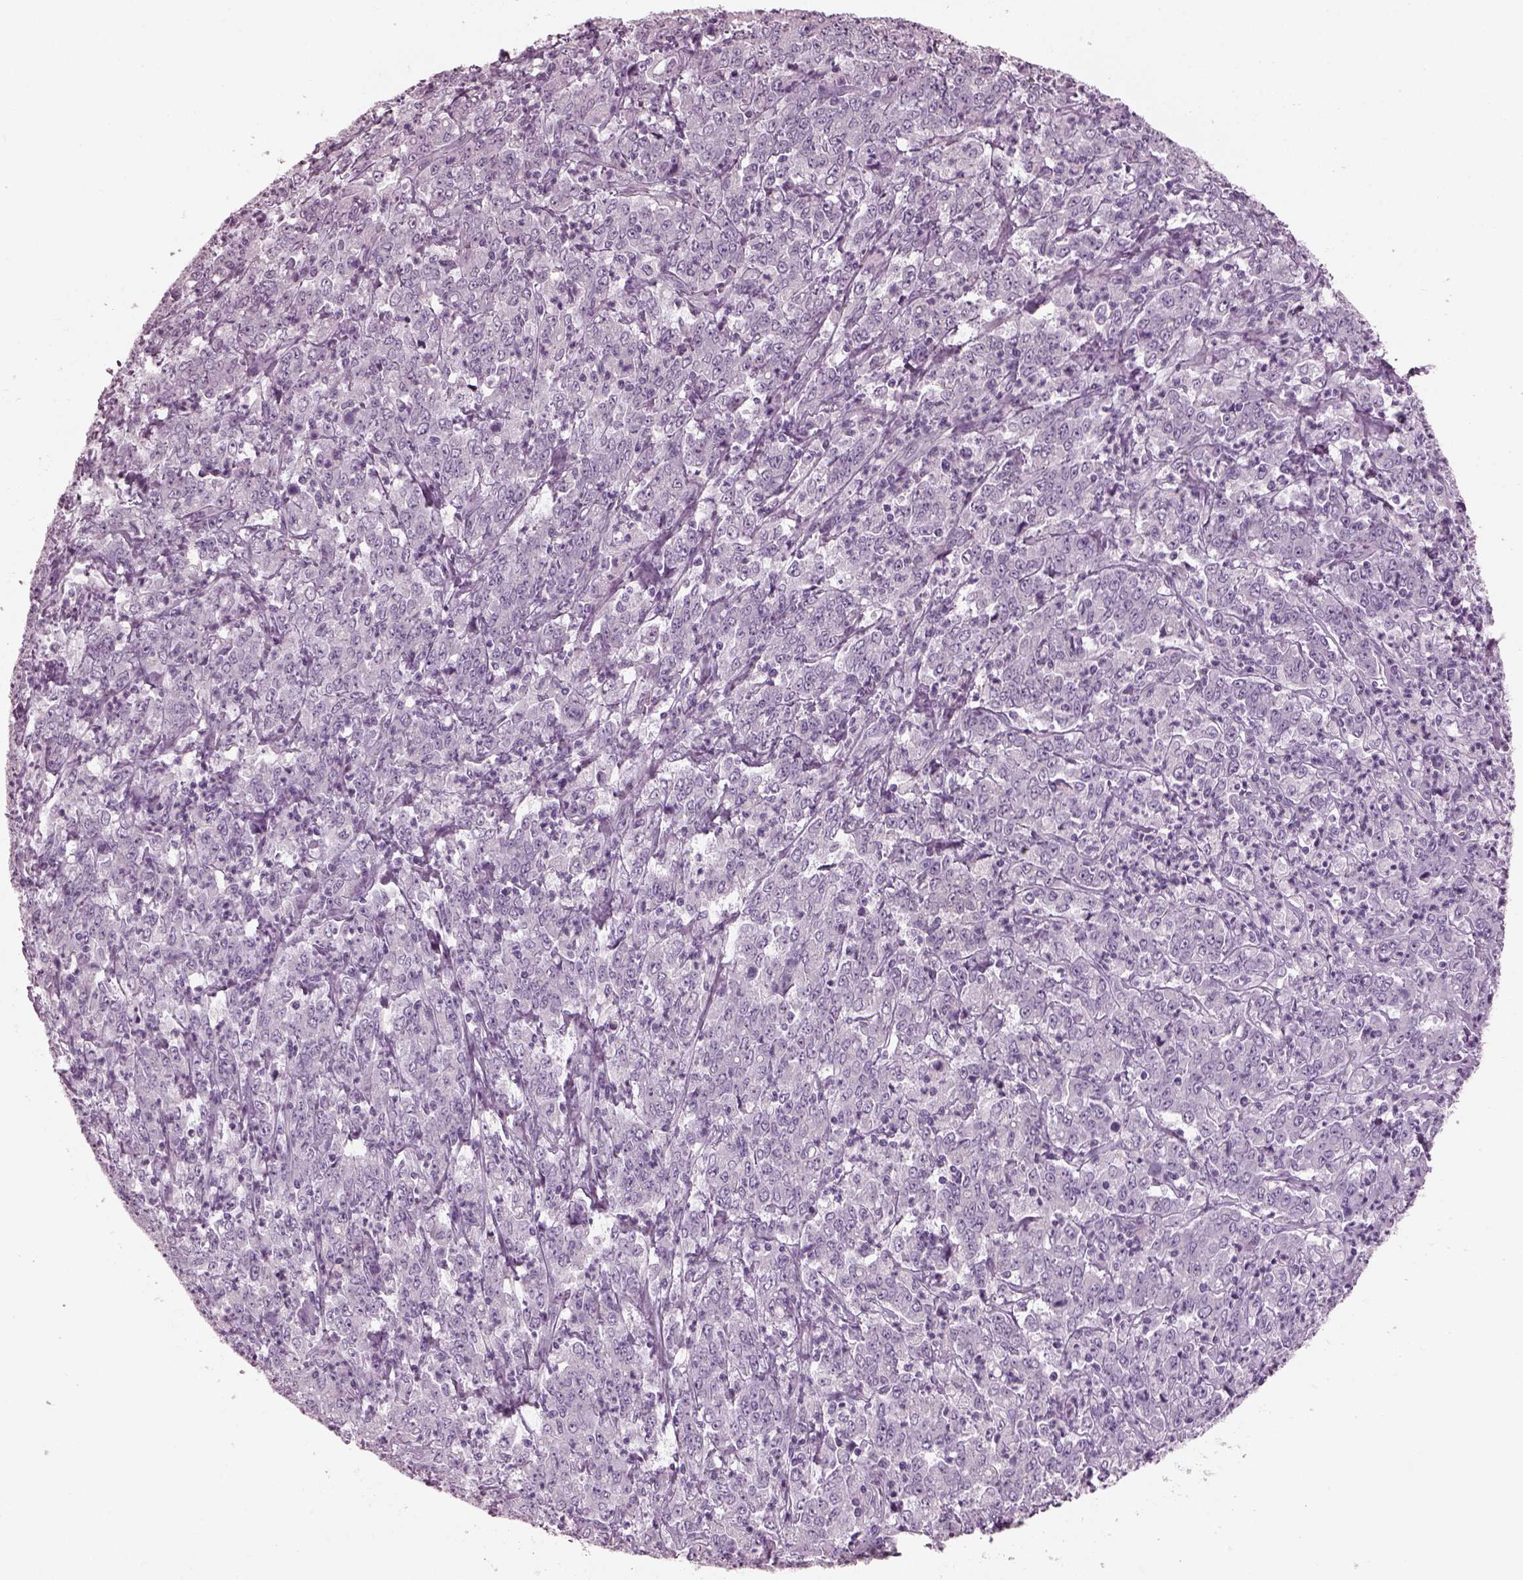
{"staining": {"intensity": "negative", "quantity": "none", "location": "none"}, "tissue": "stomach cancer", "cell_type": "Tumor cells", "image_type": "cancer", "snomed": [{"axis": "morphology", "description": "Adenocarcinoma, NOS"}, {"axis": "topography", "description": "Stomach, lower"}], "caption": "Protein analysis of adenocarcinoma (stomach) demonstrates no significant staining in tumor cells.", "gene": "PDC", "patient": {"sex": "female", "age": 71}}